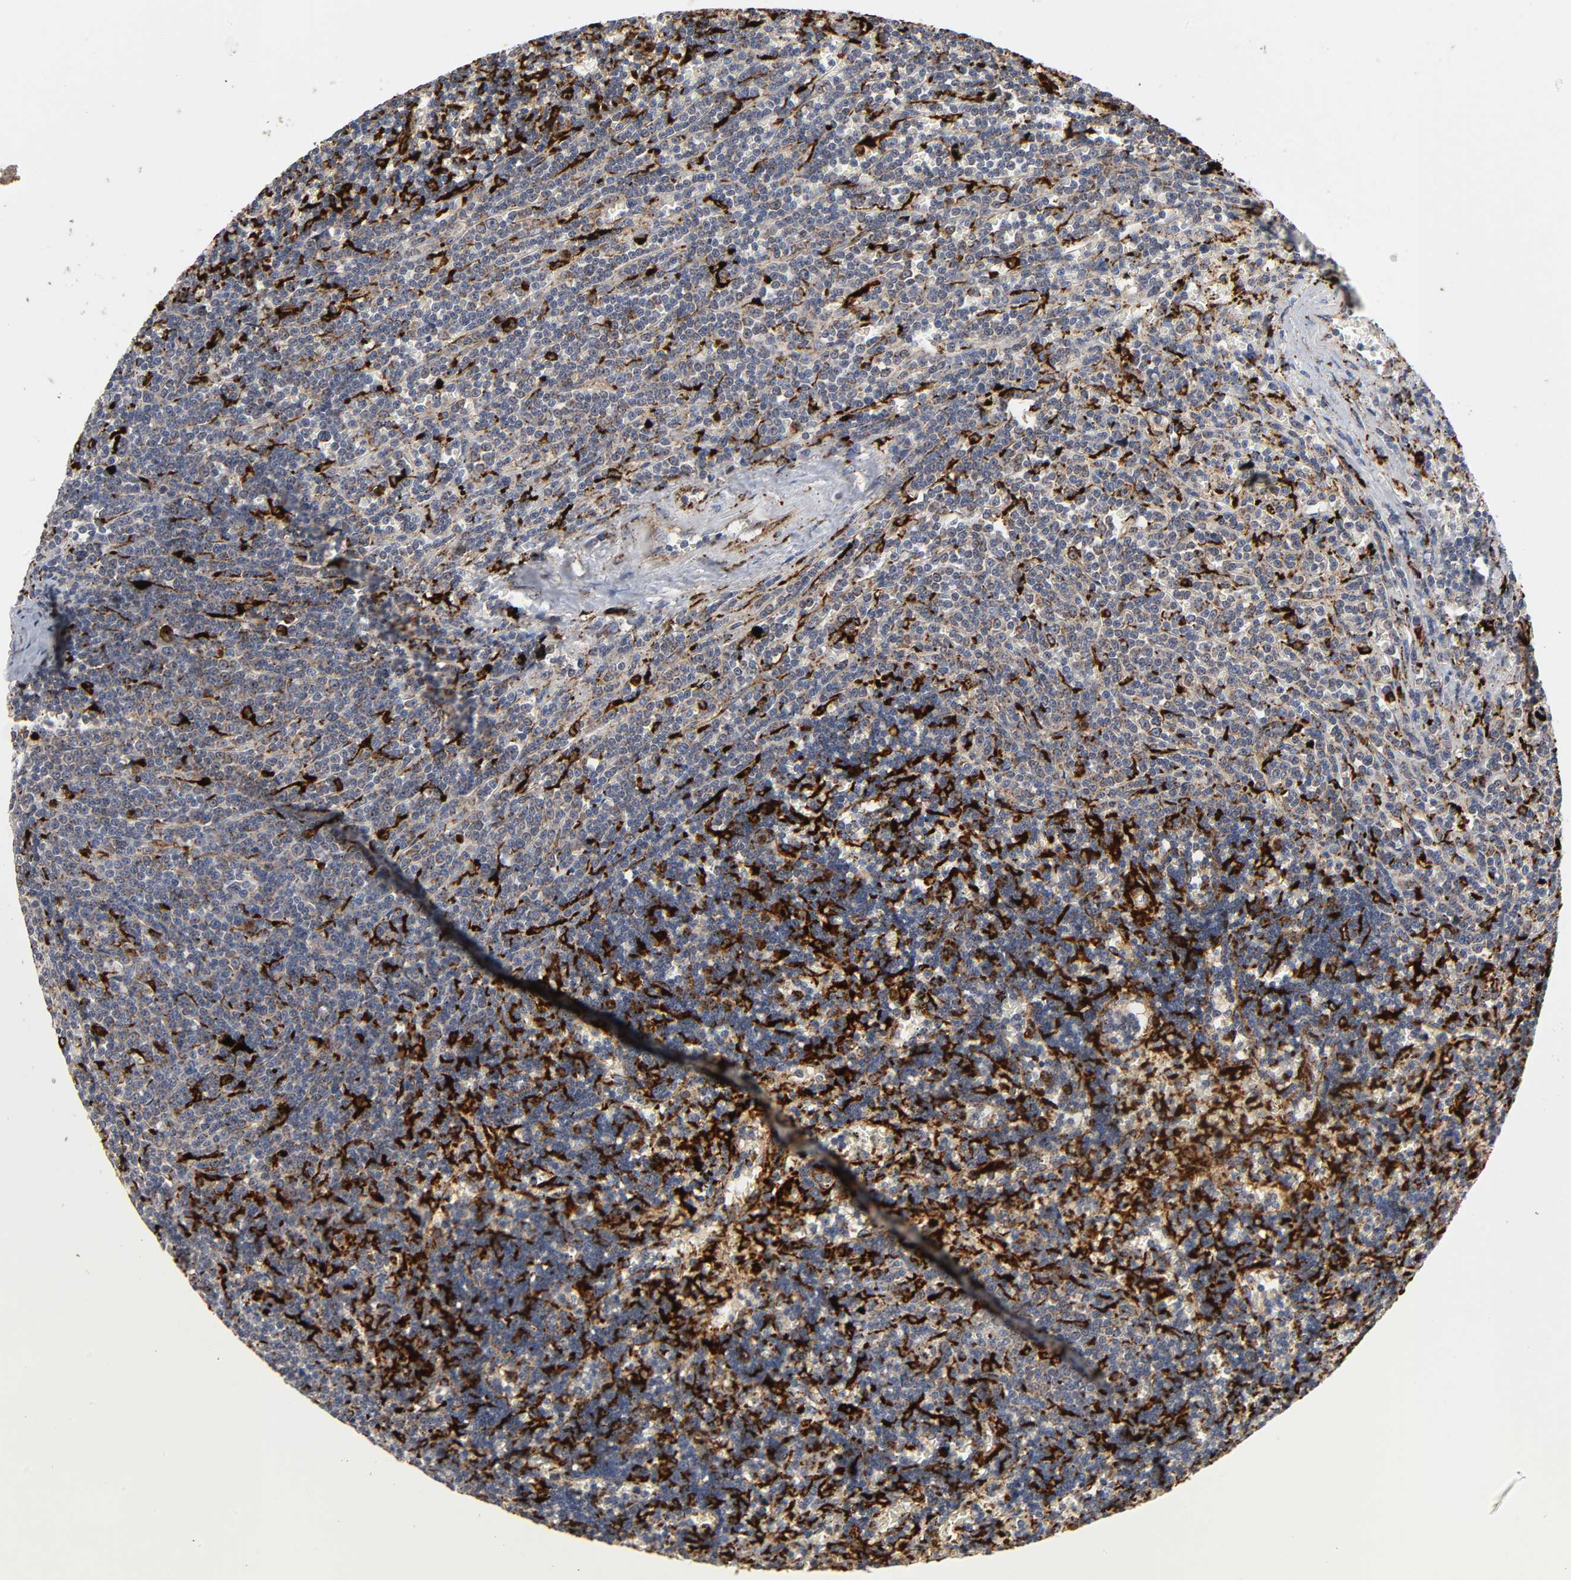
{"staining": {"intensity": "strong", "quantity": "25%-75%", "location": "cytoplasmic/membranous"}, "tissue": "lymphoma", "cell_type": "Tumor cells", "image_type": "cancer", "snomed": [{"axis": "morphology", "description": "Malignant lymphoma, non-Hodgkin's type, Low grade"}, {"axis": "topography", "description": "Spleen"}], "caption": "Low-grade malignant lymphoma, non-Hodgkin's type stained for a protein (brown) demonstrates strong cytoplasmic/membranous positive positivity in approximately 25%-75% of tumor cells.", "gene": "PSAP", "patient": {"sex": "male", "age": 60}}